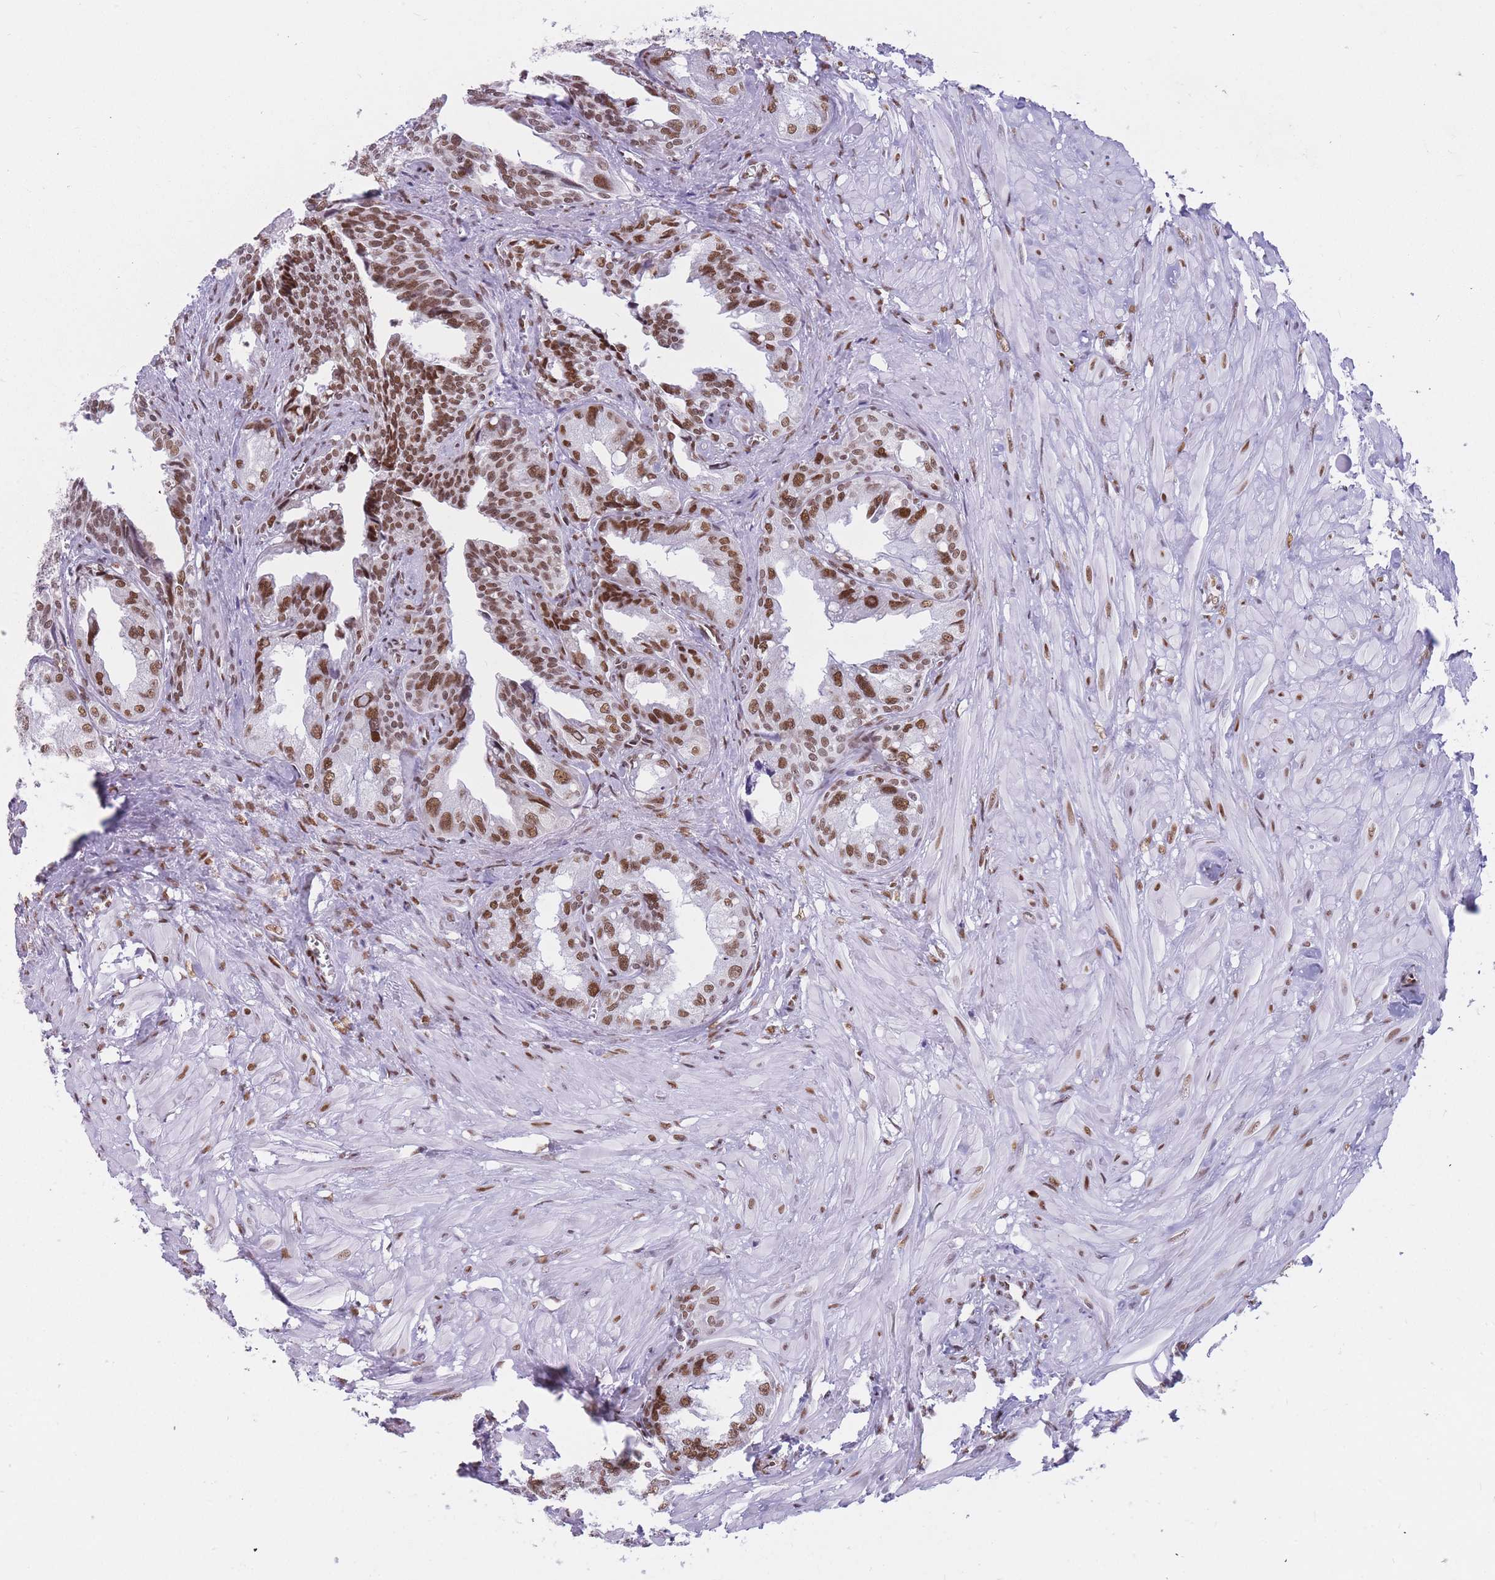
{"staining": {"intensity": "moderate", "quantity": ">75%", "location": "nuclear"}, "tissue": "seminal vesicle", "cell_type": "Glandular cells", "image_type": "normal", "snomed": [{"axis": "morphology", "description": "Normal tissue, NOS"}, {"axis": "topography", "description": "Seminal veicle"}], "caption": "This histopathology image reveals unremarkable seminal vesicle stained with IHC to label a protein in brown. The nuclear of glandular cells show moderate positivity for the protein. Nuclei are counter-stained blue.", "gene": "HNRNPUL1", "patient": {"sex": "male", "age": 67}}